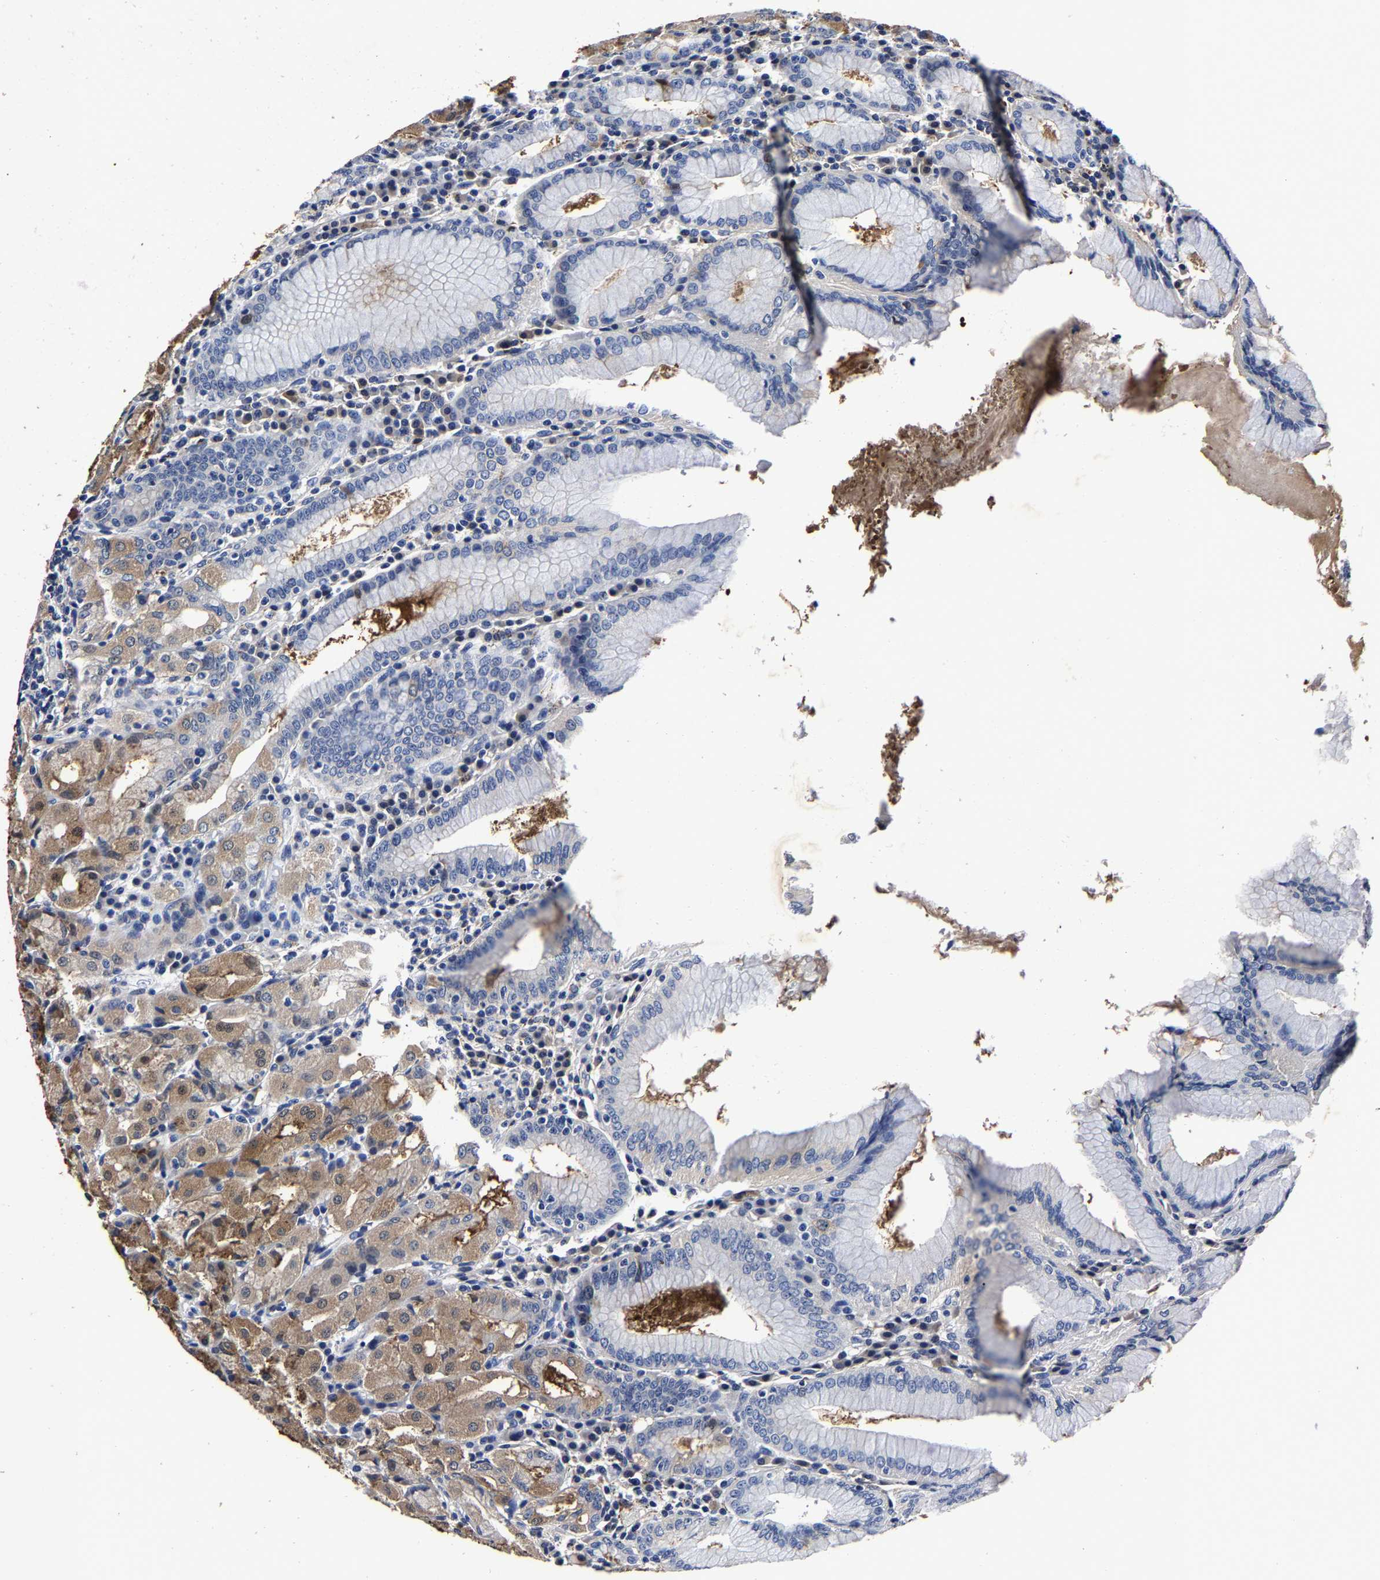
{"staining": {"intensity": "moderate", "quantity": "25%-75%", "location": "cytoplasmic/membranous"}, "tissue": "stomach", "cell_type": "Glandular cells", "image_type": "normal", "snomed": [{"axis": "morphology", "description": "Normal tissue, NOS"}, {"axis": "topography", "description": "Stomach"}, {"axis": "topography", "description": "Stomach, lower"}], "caption": "Immunohistochemical staining of unremarkable stomach shows moderate cytoplasmic/membranous protein staining in approximately 25%-75% of glandular cells. The staining is performed using DAB (3,3'-diaminobenzidine) brown chromogen to label protein expression. The nuclei are counter-stained blue using hematoxylin.", "gene": "PSPH", "patient": {"sex": "female", "age": 56}}